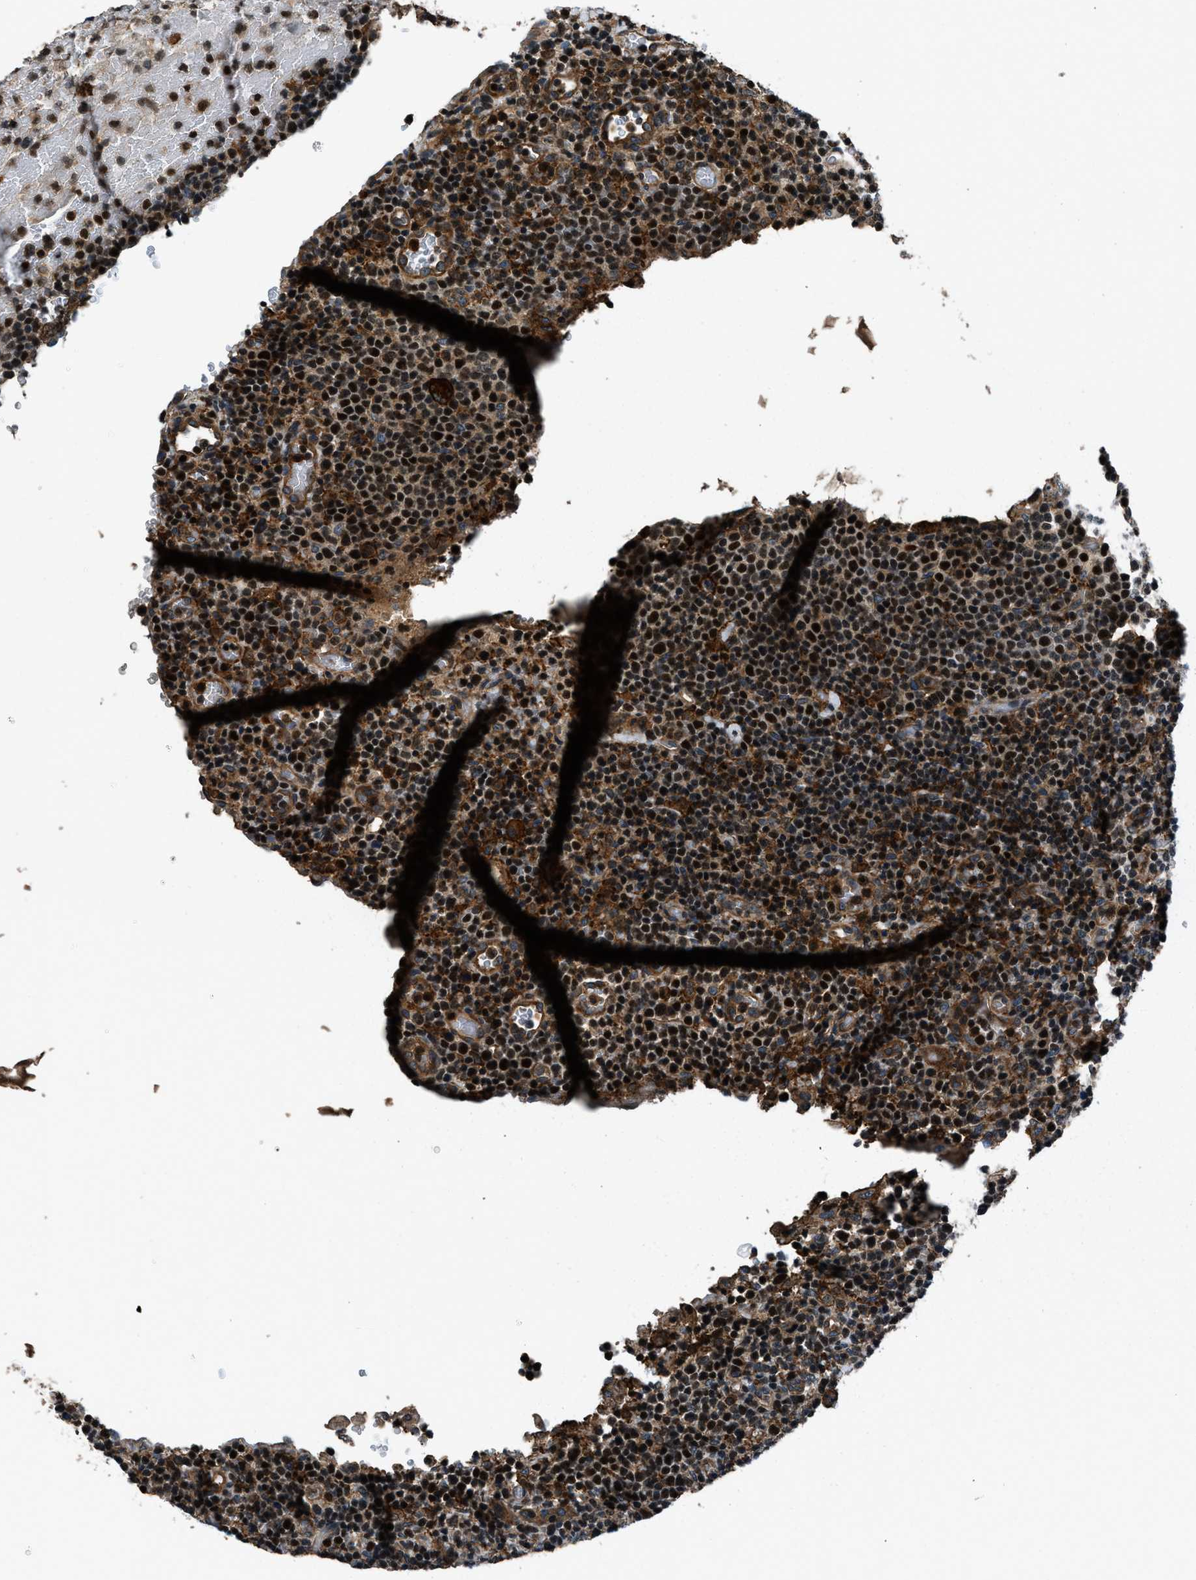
{"staining": {"intensity": "strong", "quantity": "25%-75%", "location": "cytoplasmic/membranous,nuclear"}, "tissue": "lymphoma", "cell_type": "Tumor cells", "image_type": "cancer", "snomed": [{"axis": "morphology", "description": "Malignant lymphoma, non-Hodgkin's type, High grade"}, {"axis": "topography", "description": "Lymph node"}], "caption": "Tumor cells show strong cytoplasmic/membranous and nuclear expression in about 25%-75% of cells in lymphoma.", "gene": "ARHGEF11", "patient": {"sex": "male", "age": 61}}